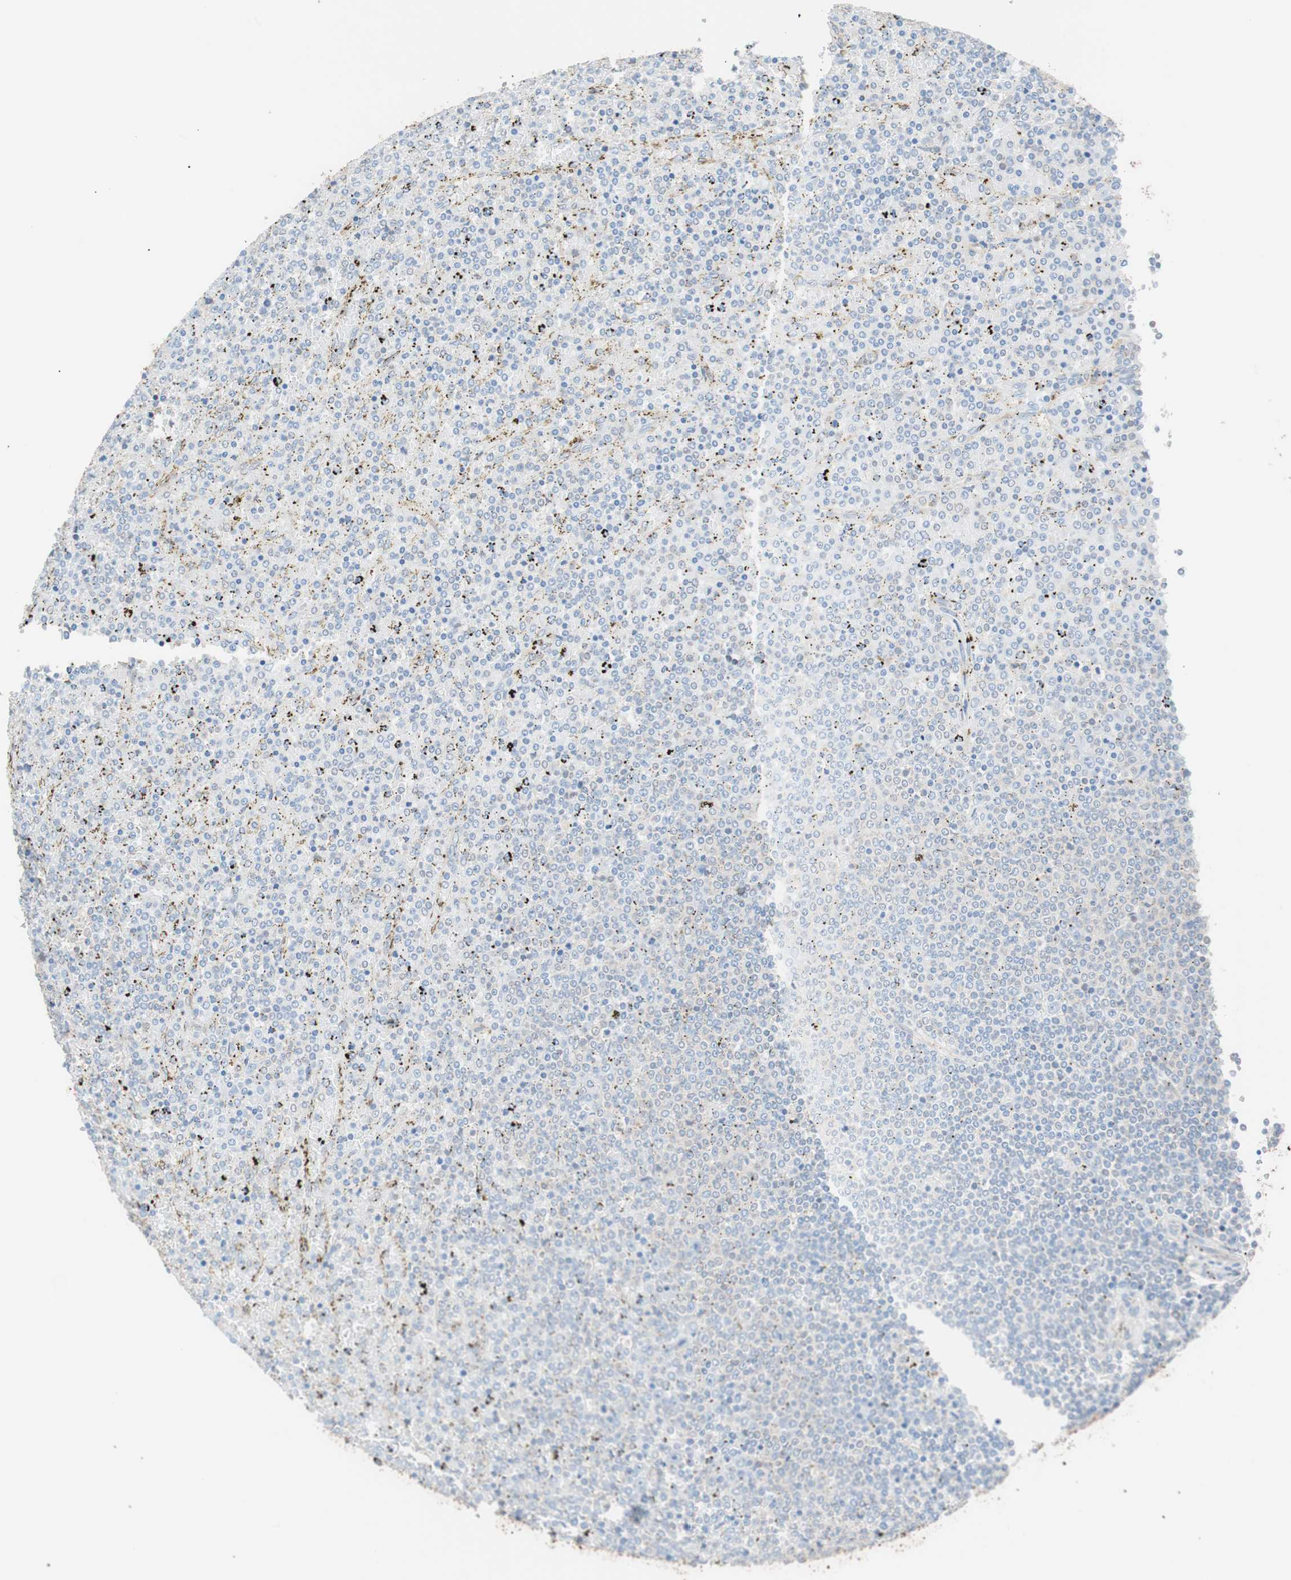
{"staining": {"intensity": "negative", "quantity": "none", "location": "none"}, "tissue": "lymphoma", "cell_type": "Tumor cells", "image_type": "cancer", "snomed": [{"axis": "morphology", "description": "Malignant lymphoma, non-Hodgkin's type, Low grade"}, {"axis": "topography", "description": "Spleen"}], "caption": "A high-resolution photomicrograph shows immunohistochemistry (IHC) staining of lymphoma, which shows no significant expression in tumor cells.", "gene": "SMG1", "patient": {"sex": "female", "age": 77}}